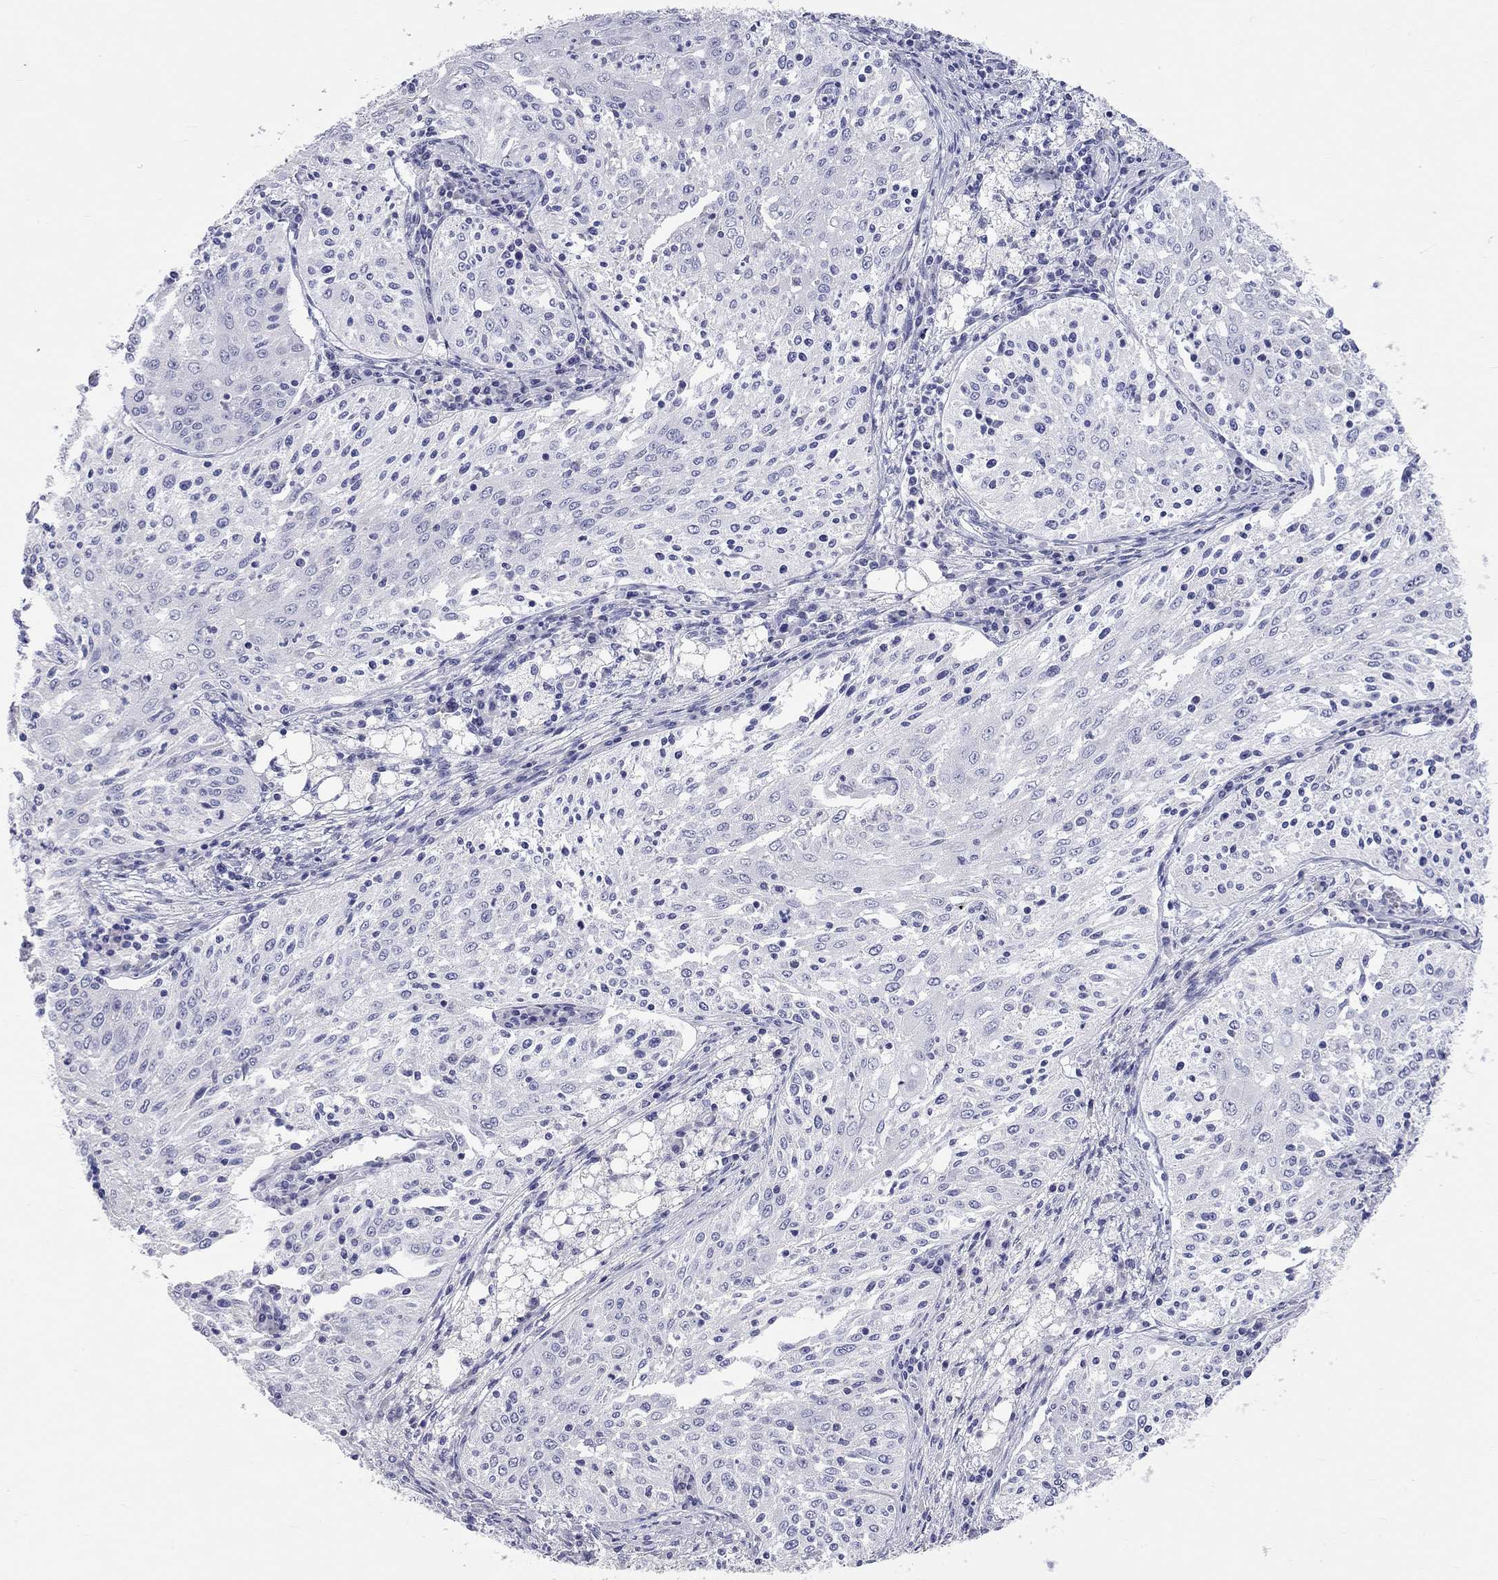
{"staining": {"intensity": "negative", "quantity": "none", "location": "none"}, "tissue": "cervical cancer", "cell_type": "Tumor cells", "image_type": "cancer", "snomed": [{"axis": "morphology", "description": "Squamous cell carcinoma, NOS"}, {"axis": "topography", "description": "Cervix"}], "caption": "DAB (3,3'-diaminobenzidine) immunohistochemical staining of human cervical squamous cell carcinoma exhibits no significant expression in tumor cells.", "gene": "PCDHGC5", "patient": {"sex": "female", "age": 41}}